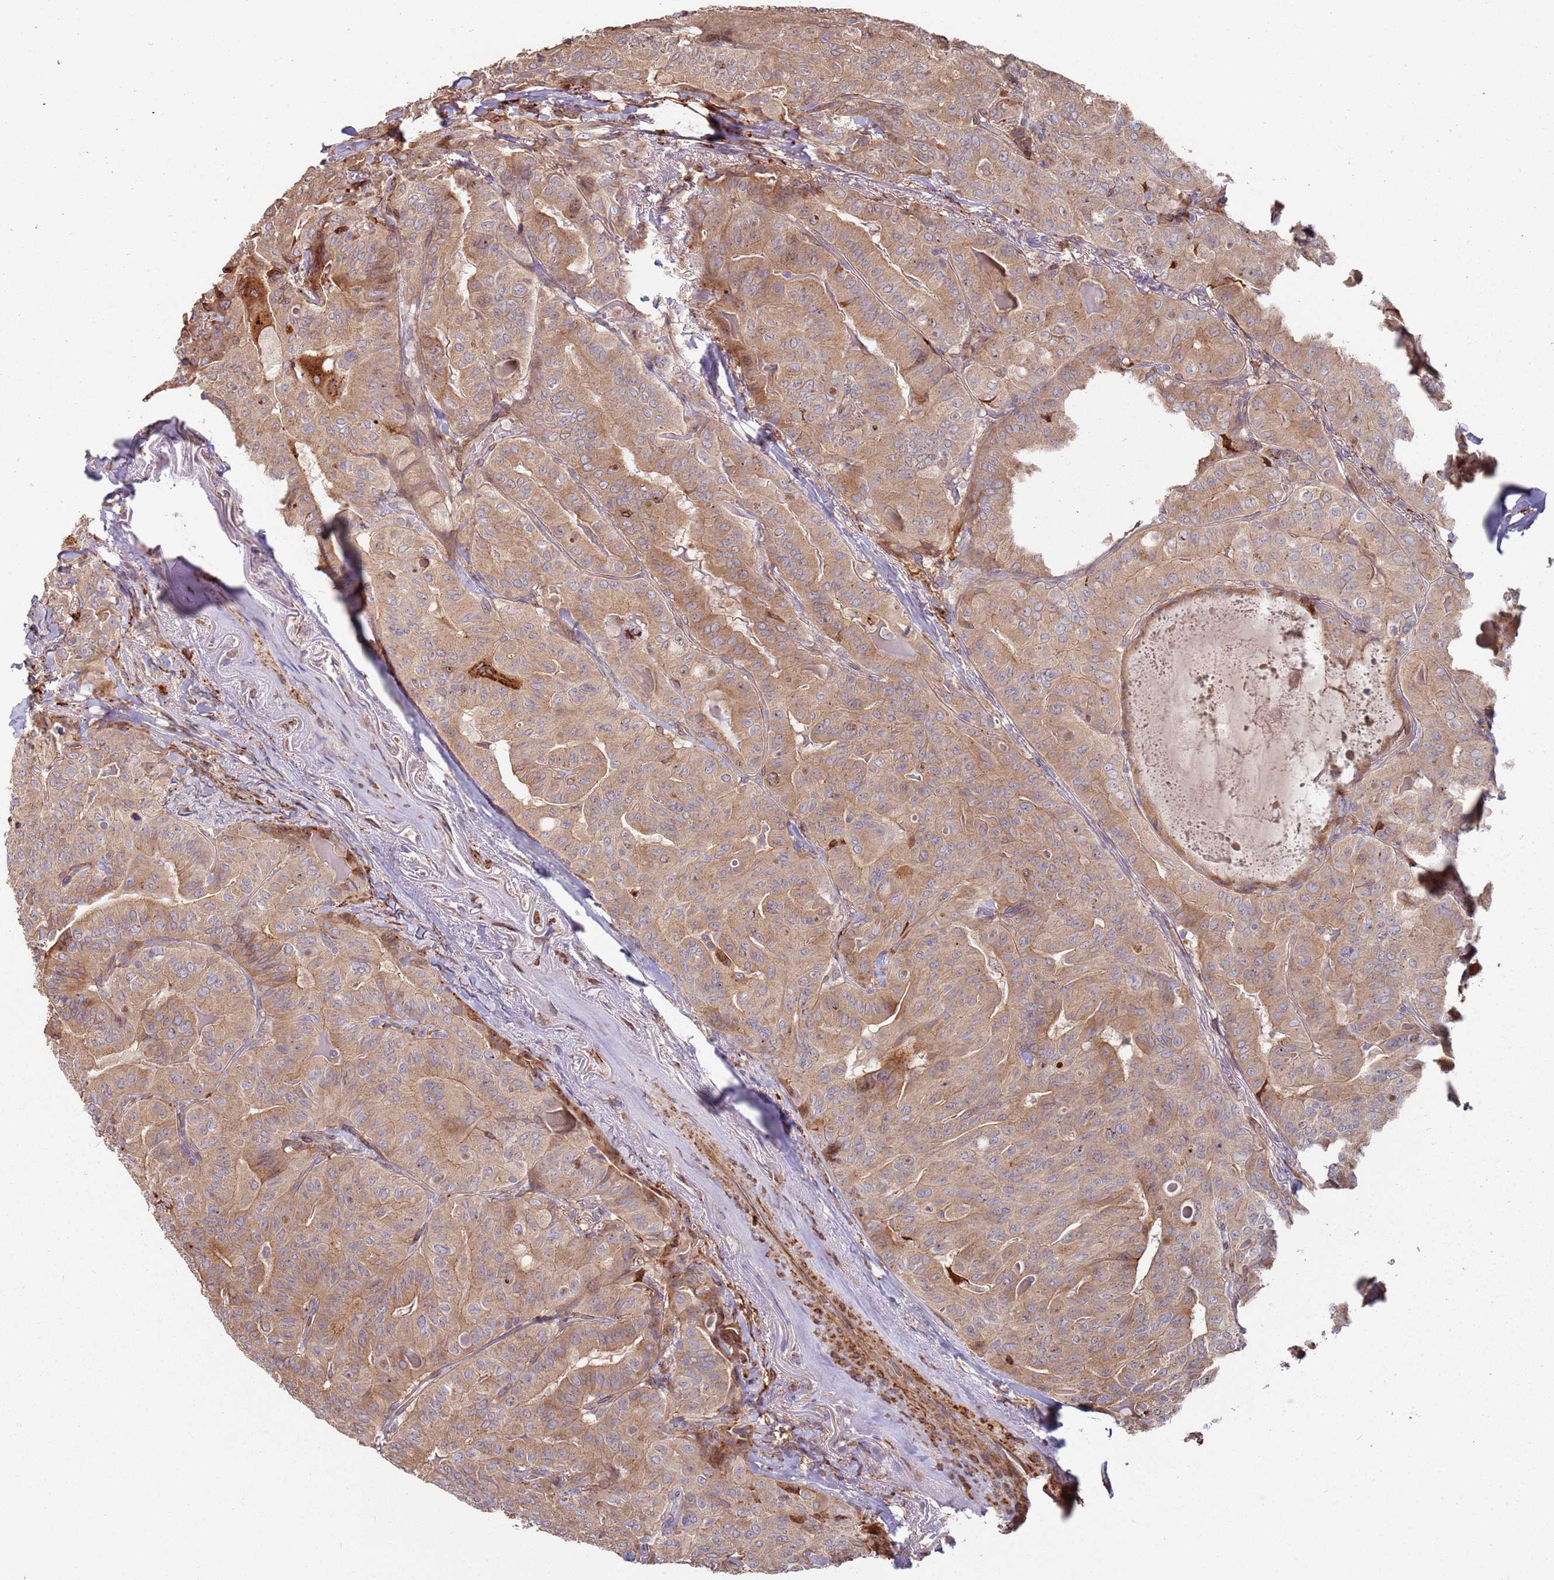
{"staining": {"intensity": "moderate", "quantity": ">75%", "location": "cytoplasmic/membranous"}, "tissue": "thyroid cancer", "cell_type": "Tumor cells", "image_type": "cancer", "snomed": [{"axis": "morphology", "description": "Papillary adenocarcinoma, NOS"}, {"axis": "topography", "description": "Thyroid gland"}], "caption": "Papillary adenocarcinoma (thyroid) stained with immunohistochemistry exhibits moderate cytoplasmic/membranous expression in about >75% of tumor cells.", "gene": "LACC1", "patient": {"sex": "female", "age": 68}}